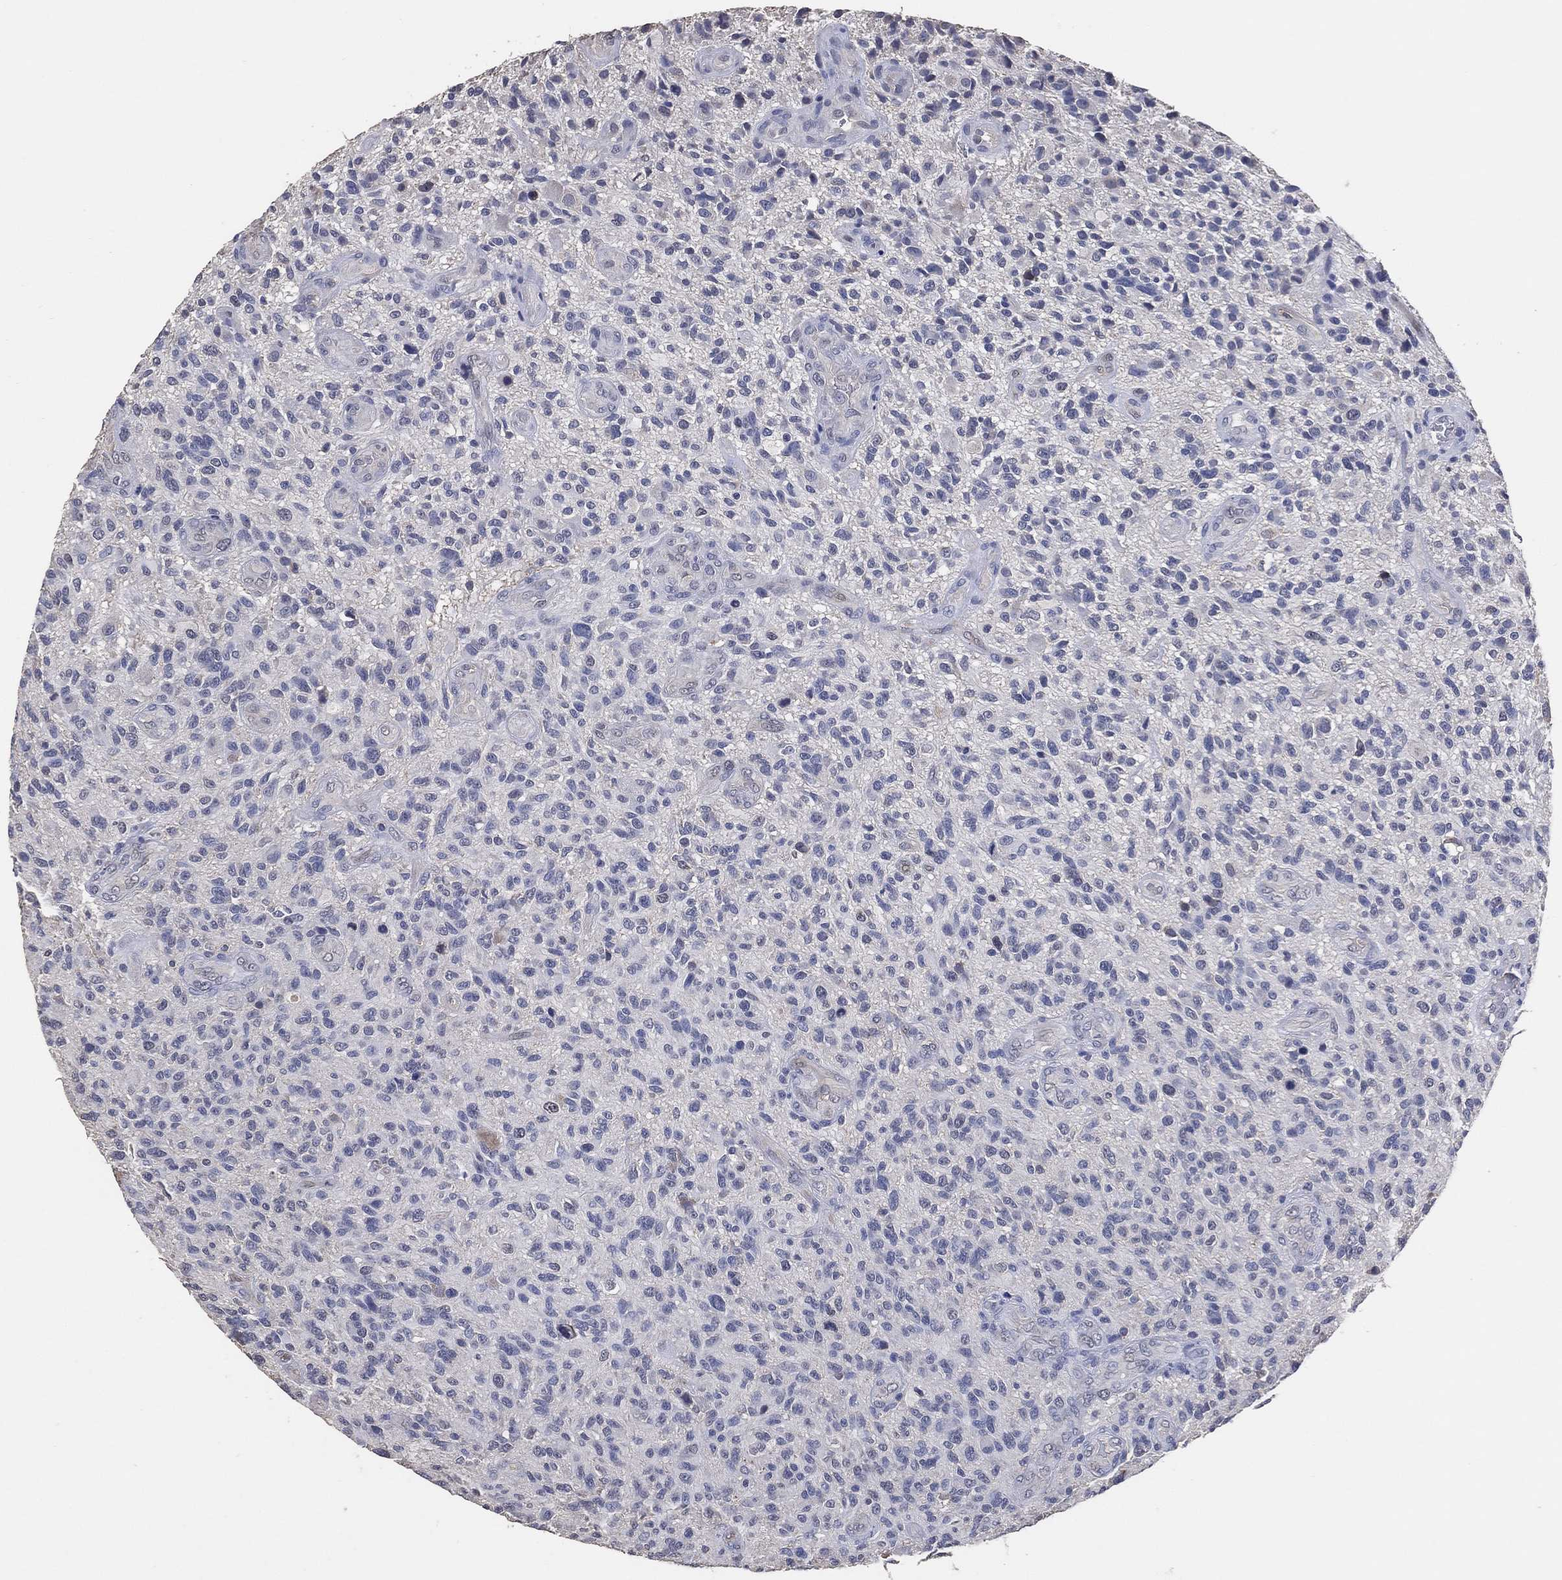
{"staining": {"intensity": "negative", "quantity": "none", "location": "none"}, "tissue": "glioma", "cell_type": "Tumor cells", "image_type": "cancer", "snomed": [{"axis": "morphology", "description": "Glioma, malignant, High grade"}, {"axis": "topography", "description": "Brain"}], "caption": "Tumor cells show no significant expression in glioma. Brightfield microscopy of immunohistochemistry (IHC) stained with DAB (brown) and hematoxylin (blue), captured at high magnification.", "gene": "KLK5", "patient": {"sex": "male", "age": 47}}